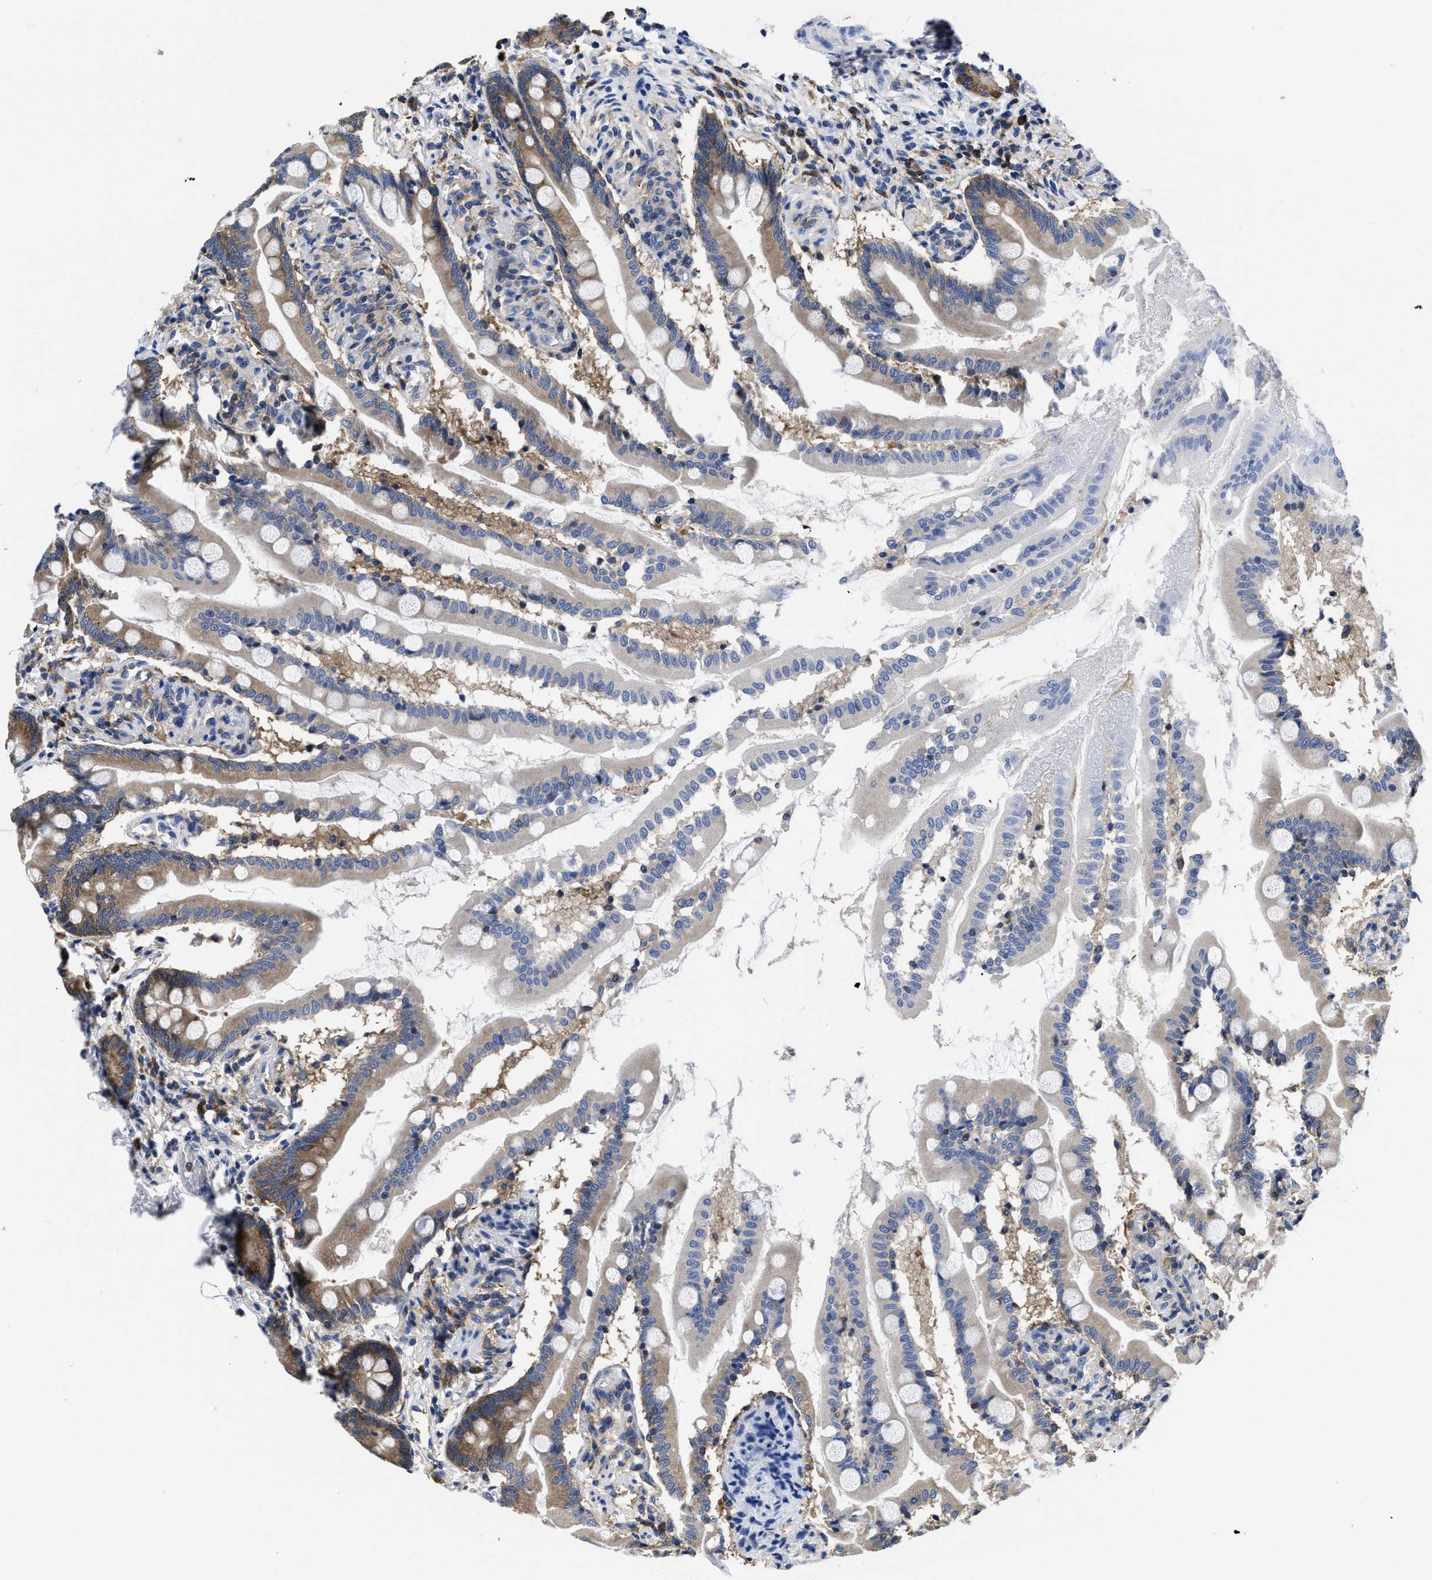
{"staining": {"intensity": "moderate", "quantity": ">75%", "location": "cytoplasmic/membranous"}, "tissue": "small intestine", "cell_type": "Glandular cells", "image_type": "normal", "snomed": [{"axis": "morphology", "description": "Normal tissue, NOS"}, {"axis": "topography", "description": "Small intestine"}], "caption": "Protein expression analysis of unremarkable human small intestine reveals moderate cytoplasmic/membranous staining in about >75% of glandular cells. (DAB IHC with brightfield microscopy, high magnification).", "gene": "YARS1", "patient": {"sex": "female", "age": 56}}